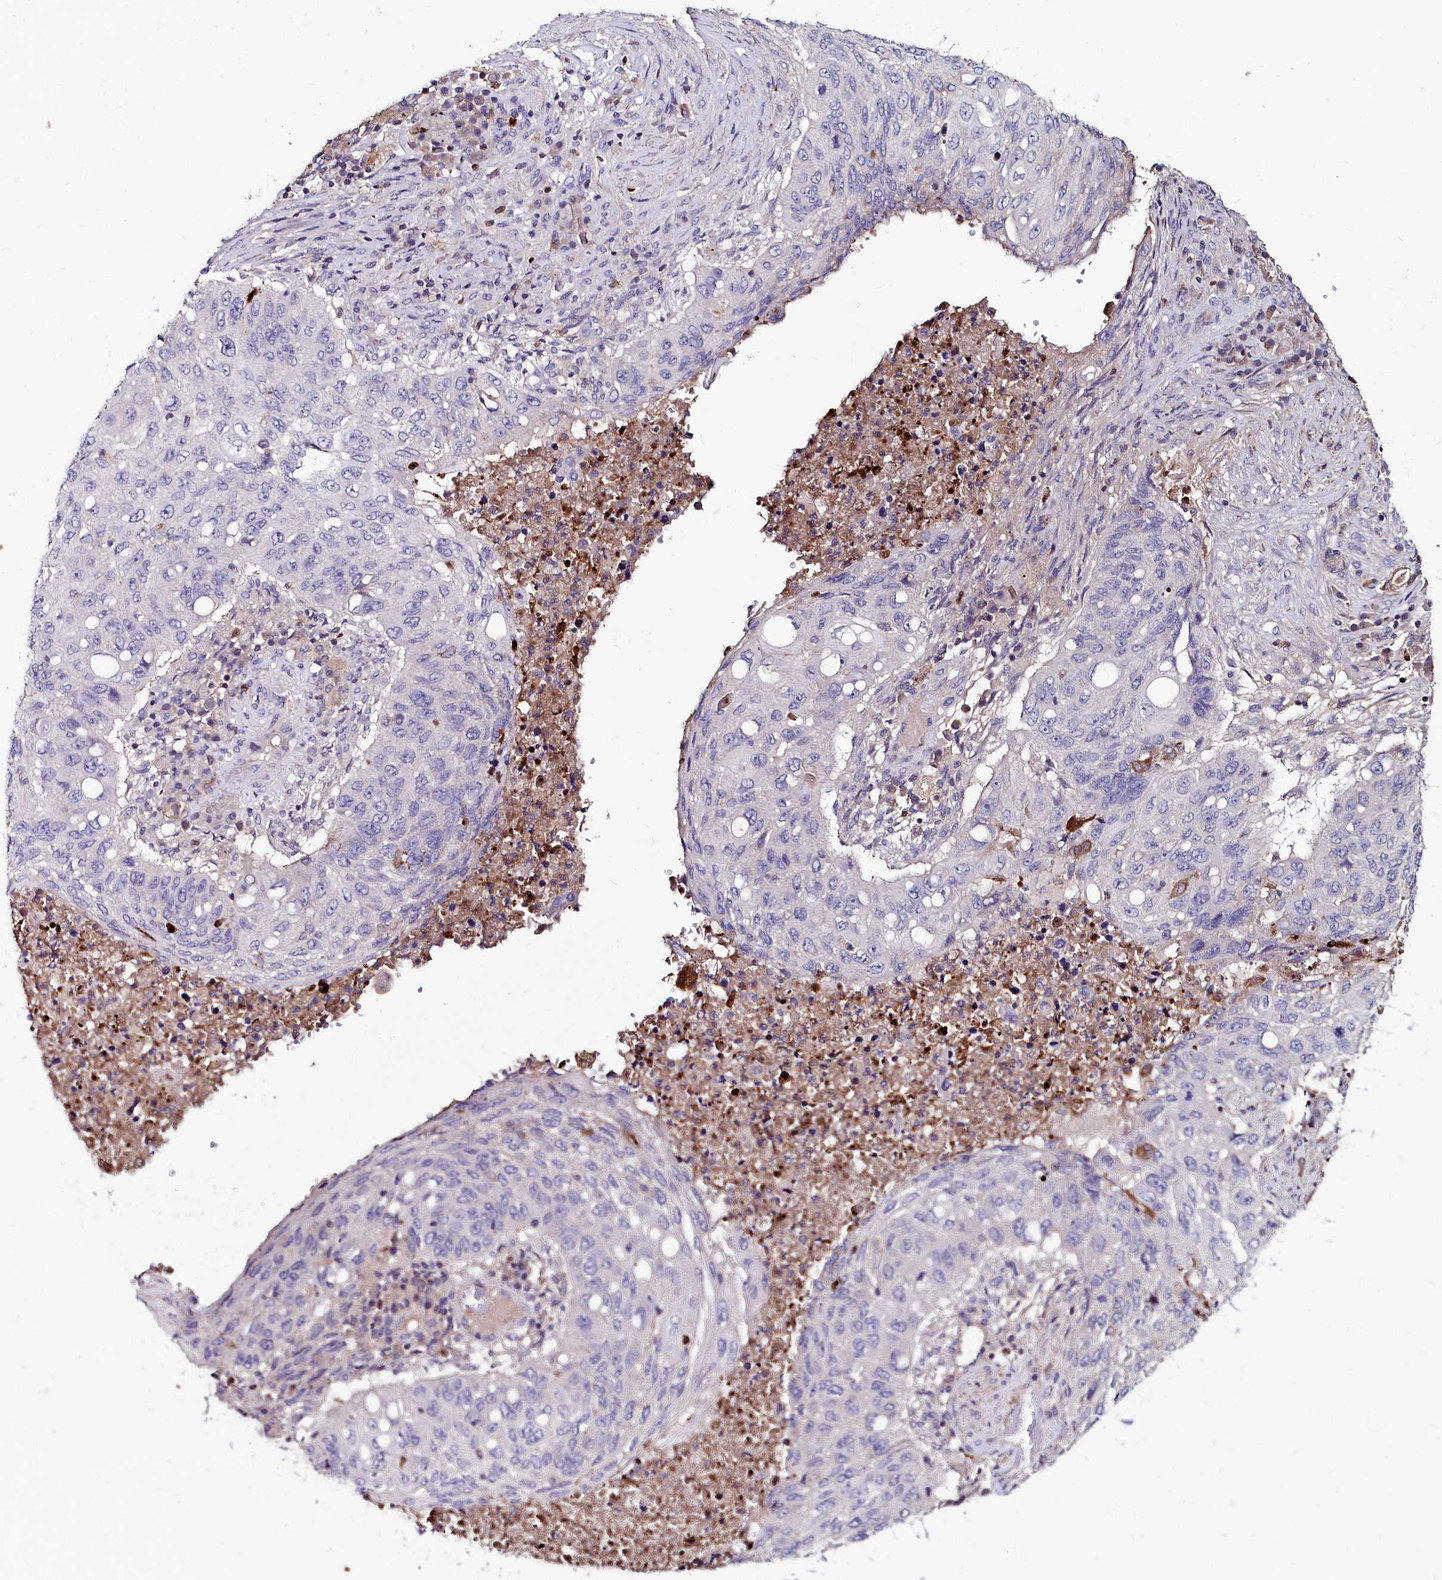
{"staining": {"intensity": "negative", "quantity": "none", "location": "none"}, "tissue": "lung cancer", "cell_type": "Tumor cells", "image_type": "cancer", "snomed": [{"axis": "morphology", "description": "Squamous cell carcinoma, NOS"}, {"axis": "topography", "description": "Lung"}], "caption": "High power microscopy photomicrograph of an immunohistochemistry photomicrograph of lung cancer (squamous cell carcinoma), revealing no significant positivity in tumor cells.", "gene": "AMBRA1", "patient": {"sex": "female", "age": 63}}